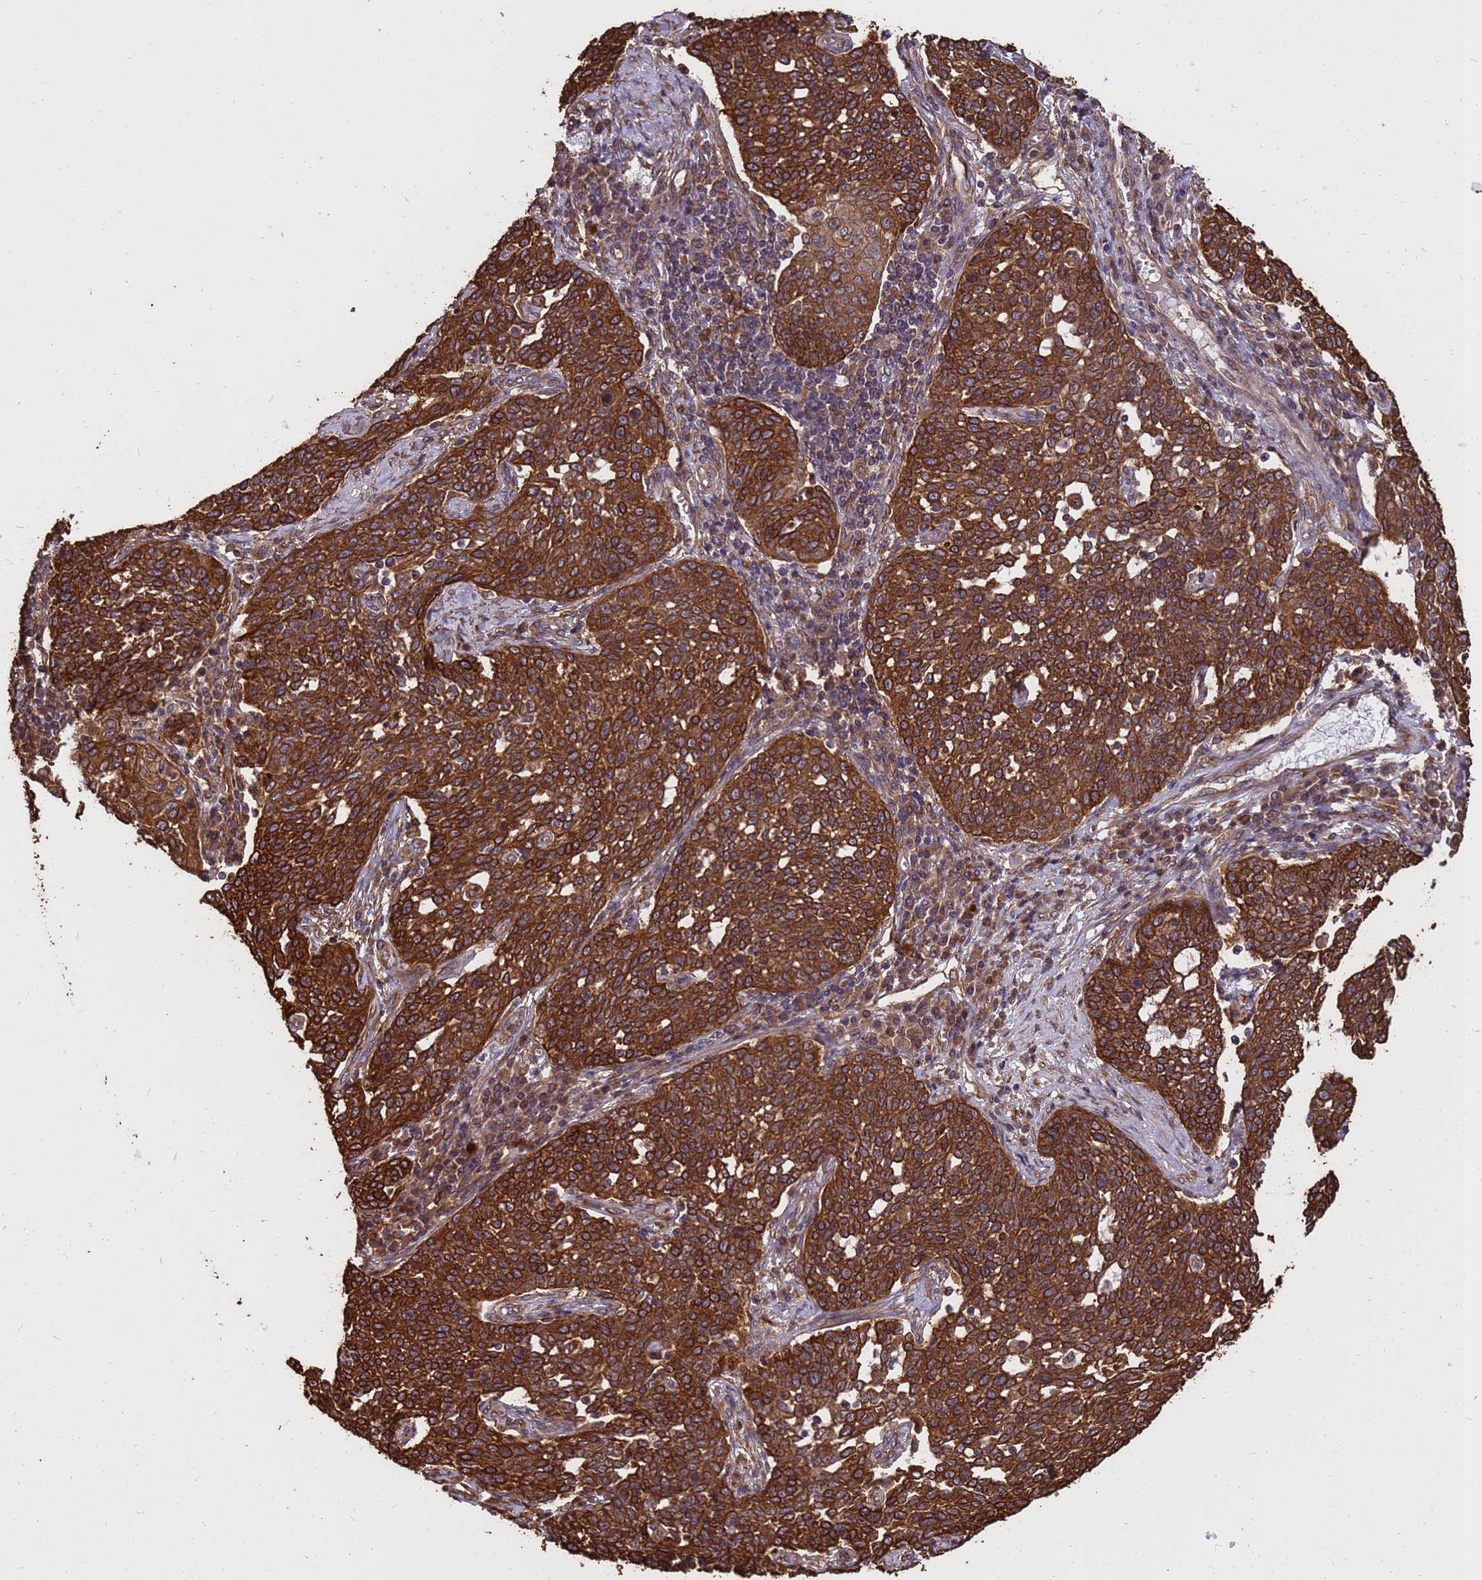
{"staining": {"intensity": "strong", "quantity": ">75%", "location": "cytoplasmic/membranous"}, "tissue": "cervical cancer", "cell_type": "Tumor cells", "image_type": "cancer", "snomed": [{"axis": "morphology", "description": "Squamous cell carcinoma, NOS"}, {"axis": "topography", "description": "Cervix"}], "caption": "Immunohistochemical staining of cervical cancer (squamous cell carcinoma) exhibits high levels of strong cytoplasmic/membranous protein expression in about >75% of tumor cells. (DAB (3,3'-diaminobenzidine) IHC with brightfield microscopy, high magnification).", "gene": "ZNF618", "patient": {"sex": "female", "age": 34}}